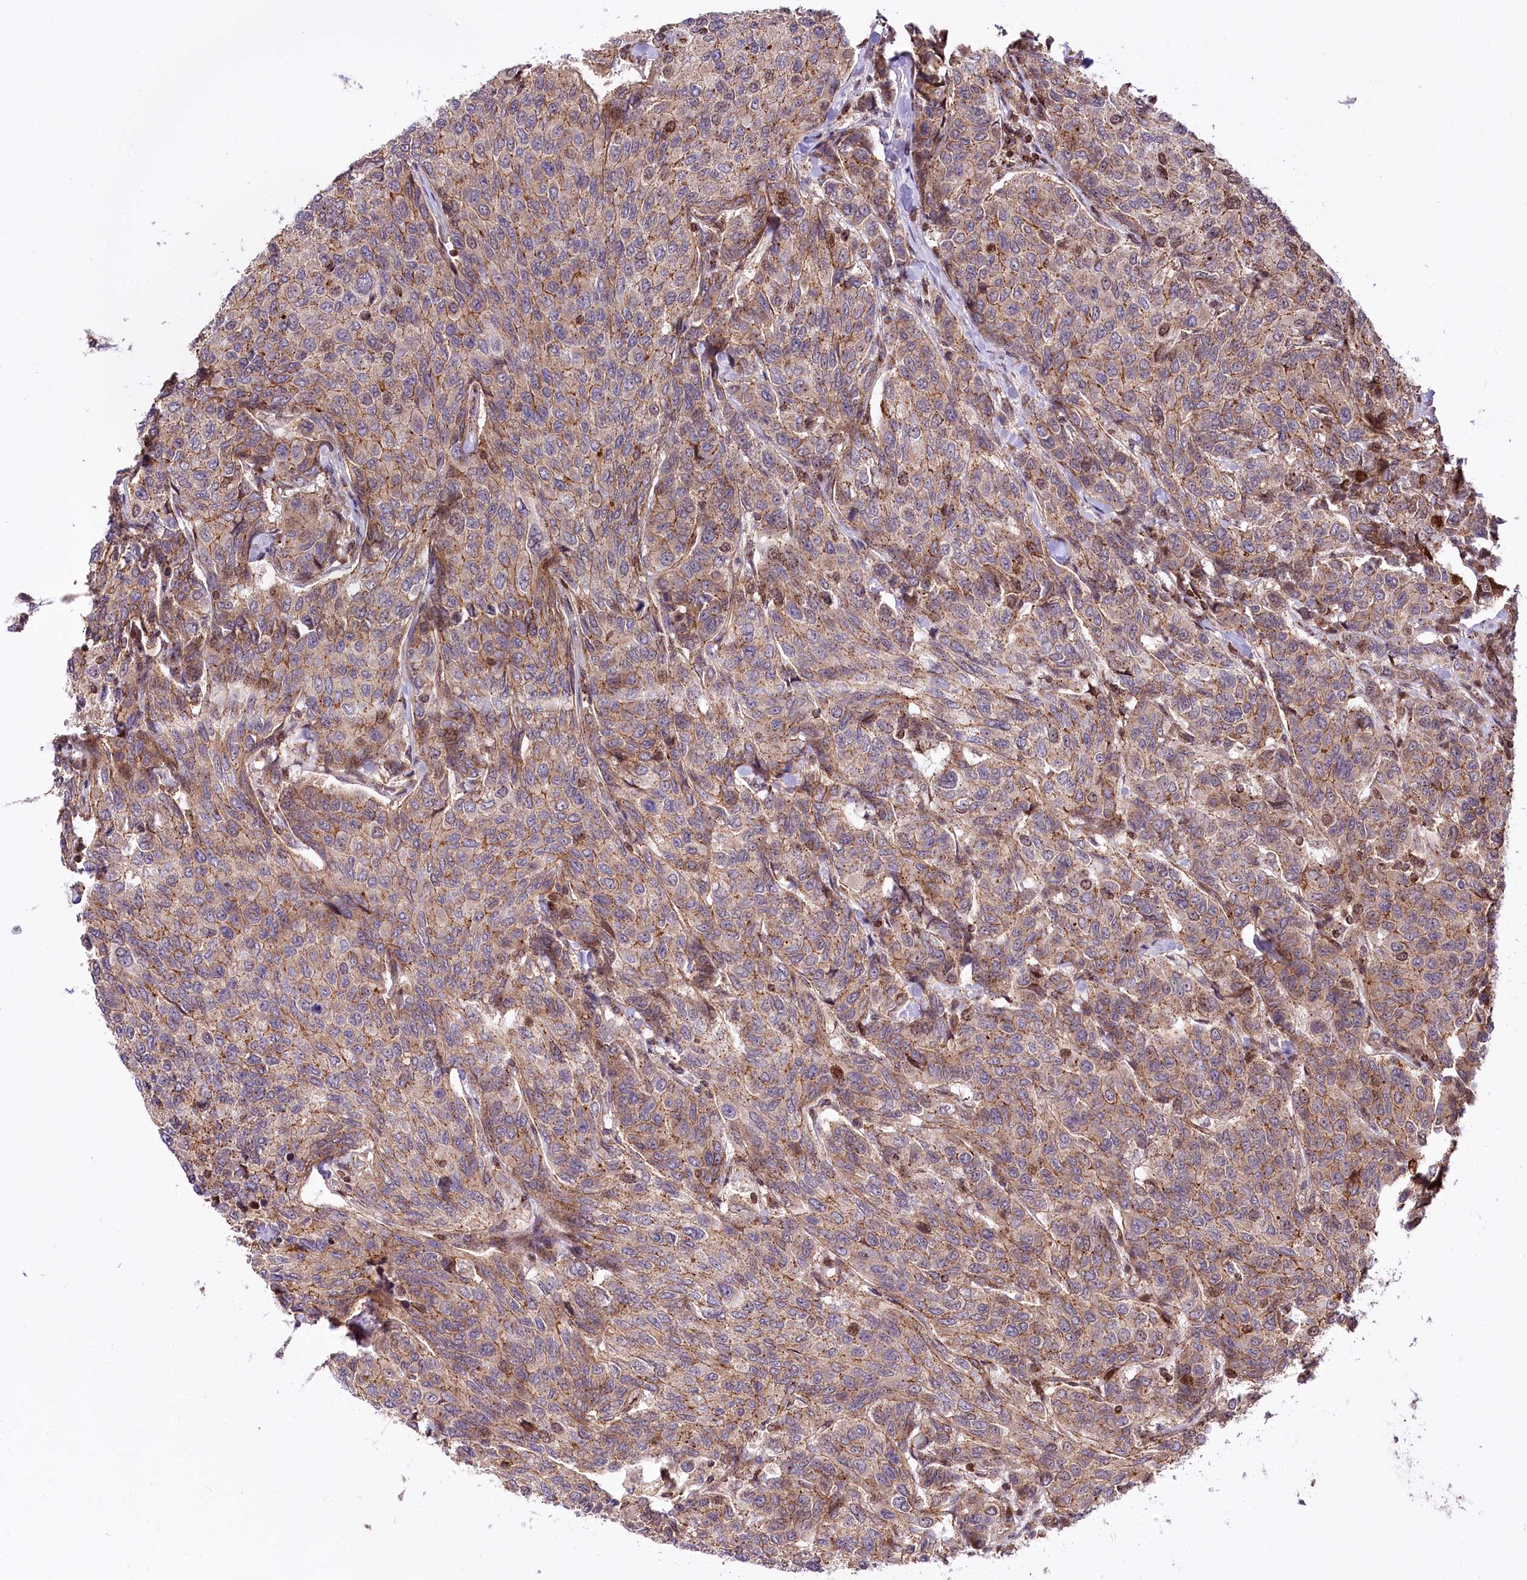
{"staining": {"intensity": "moderate", "quantity": ">75%", "location": "cytoplasmic/membranous"}, "tissue": "breast cancer", "cell_type": "Tumor cells", "image_type": "cancer", "snomed": [{"axis": "morphology", "description": "Duct carcinoma"}, {"axis": "topography", "description": "Breast"}], "caption": "Immunohistochemical staining of invasive ductal carcinoma (breast) displays moderate cytoplasmic/membranous protein positivity in about >75% of tumor cells. The staining is performed using DAB brown chromogen to label protein expression. The nuclei are counter-stained blue using hematoxylin.", "gene": "ZFYVE27", "patient": {"sex": "female", "age": 55}}